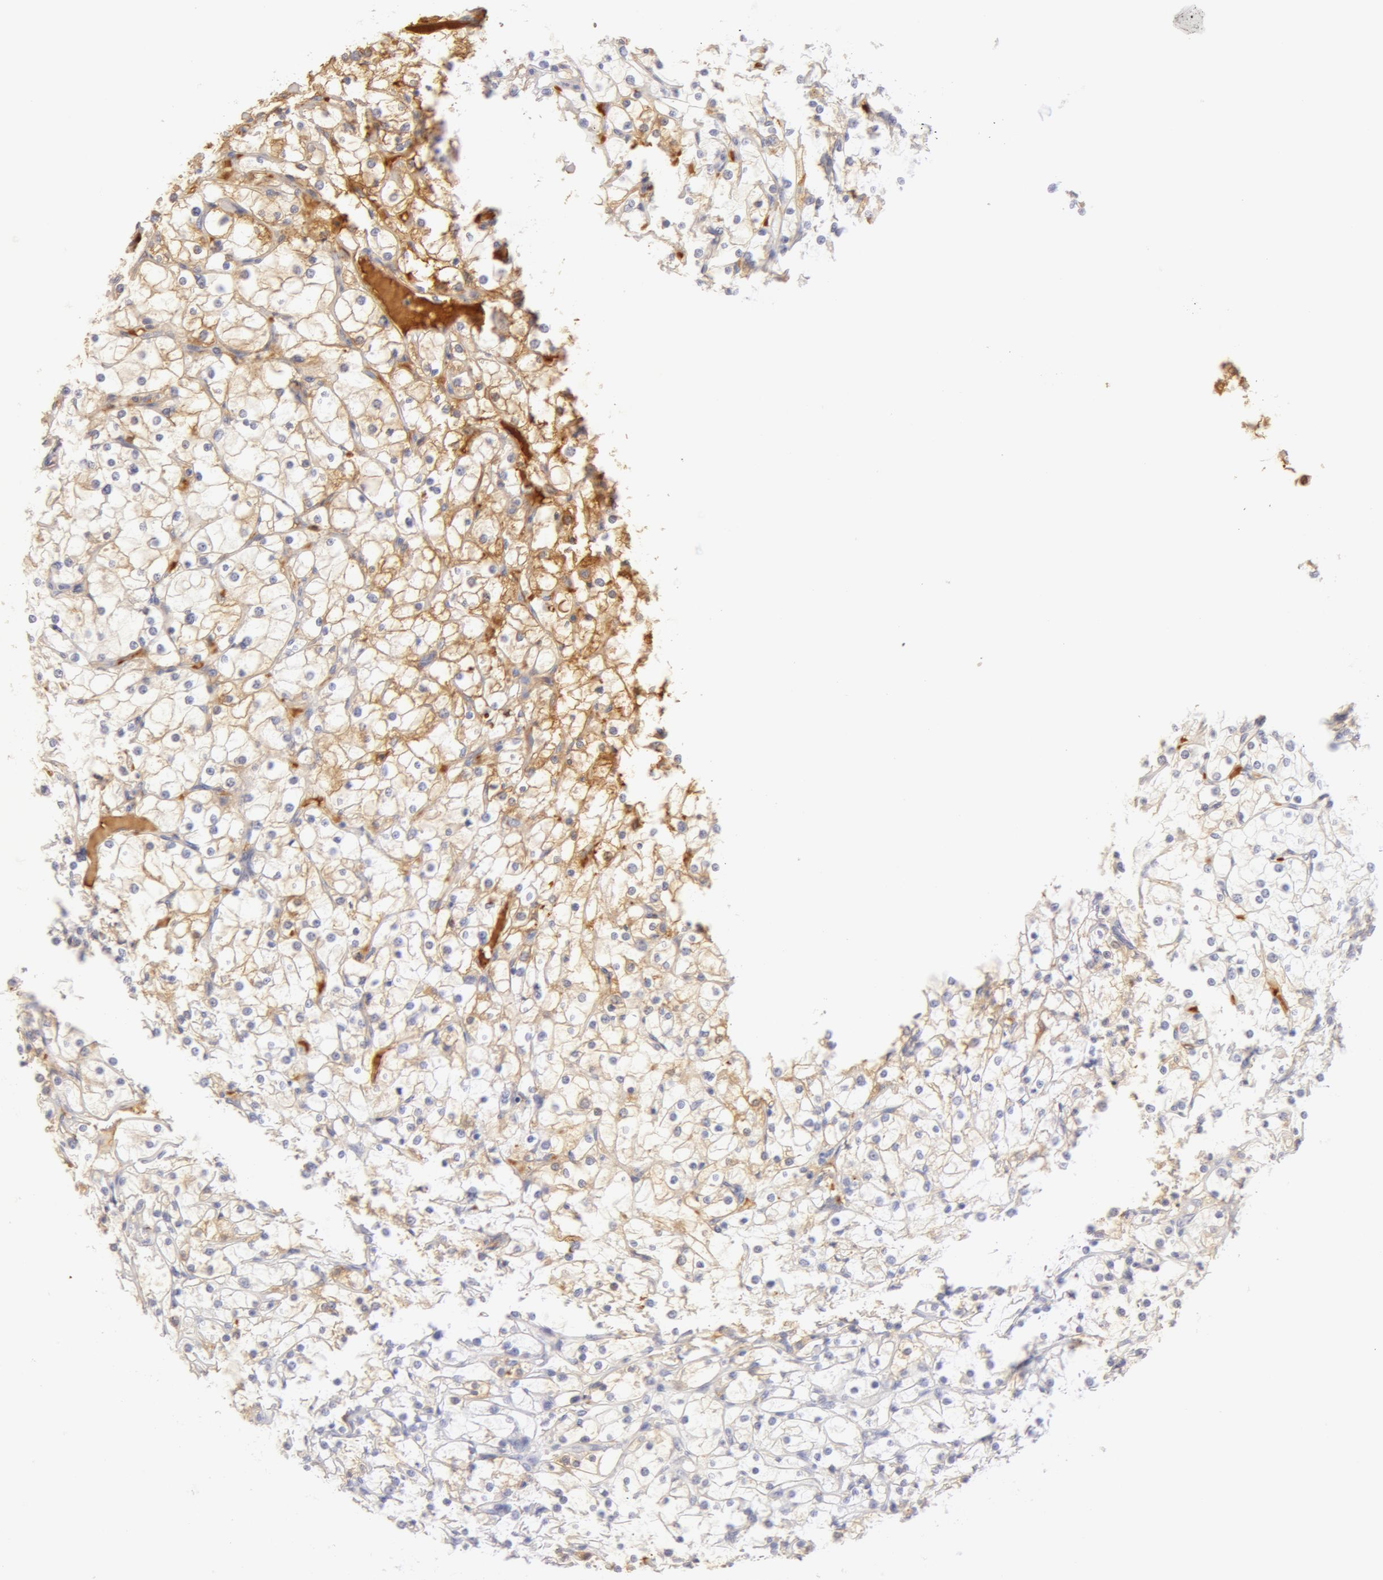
{"staining": {"intensity": "negative", "quantity": "none", "location": "none"}, "tissue": "renal cancer", "cell_type": "Tumor cells", "image_type": "cancer", "snomed": [{"axis": "morphology", "description": "Adenocarcinoma, NOS"}, {"axis": "topography", "description": "Kidney"}], "caption": "Immunohistochemical staining of adenocarcinoma (renal) demonstrates no significant positivity in tumor cells. (Stains: DAB (3,3'-diaminobenzidine) immunohistochemistry with hematoxylin counter stain, Microscopy: brightfield microscopy at high magnification).", "gene": "AHSG", "patient": {"sex": "female", "age": 73}}